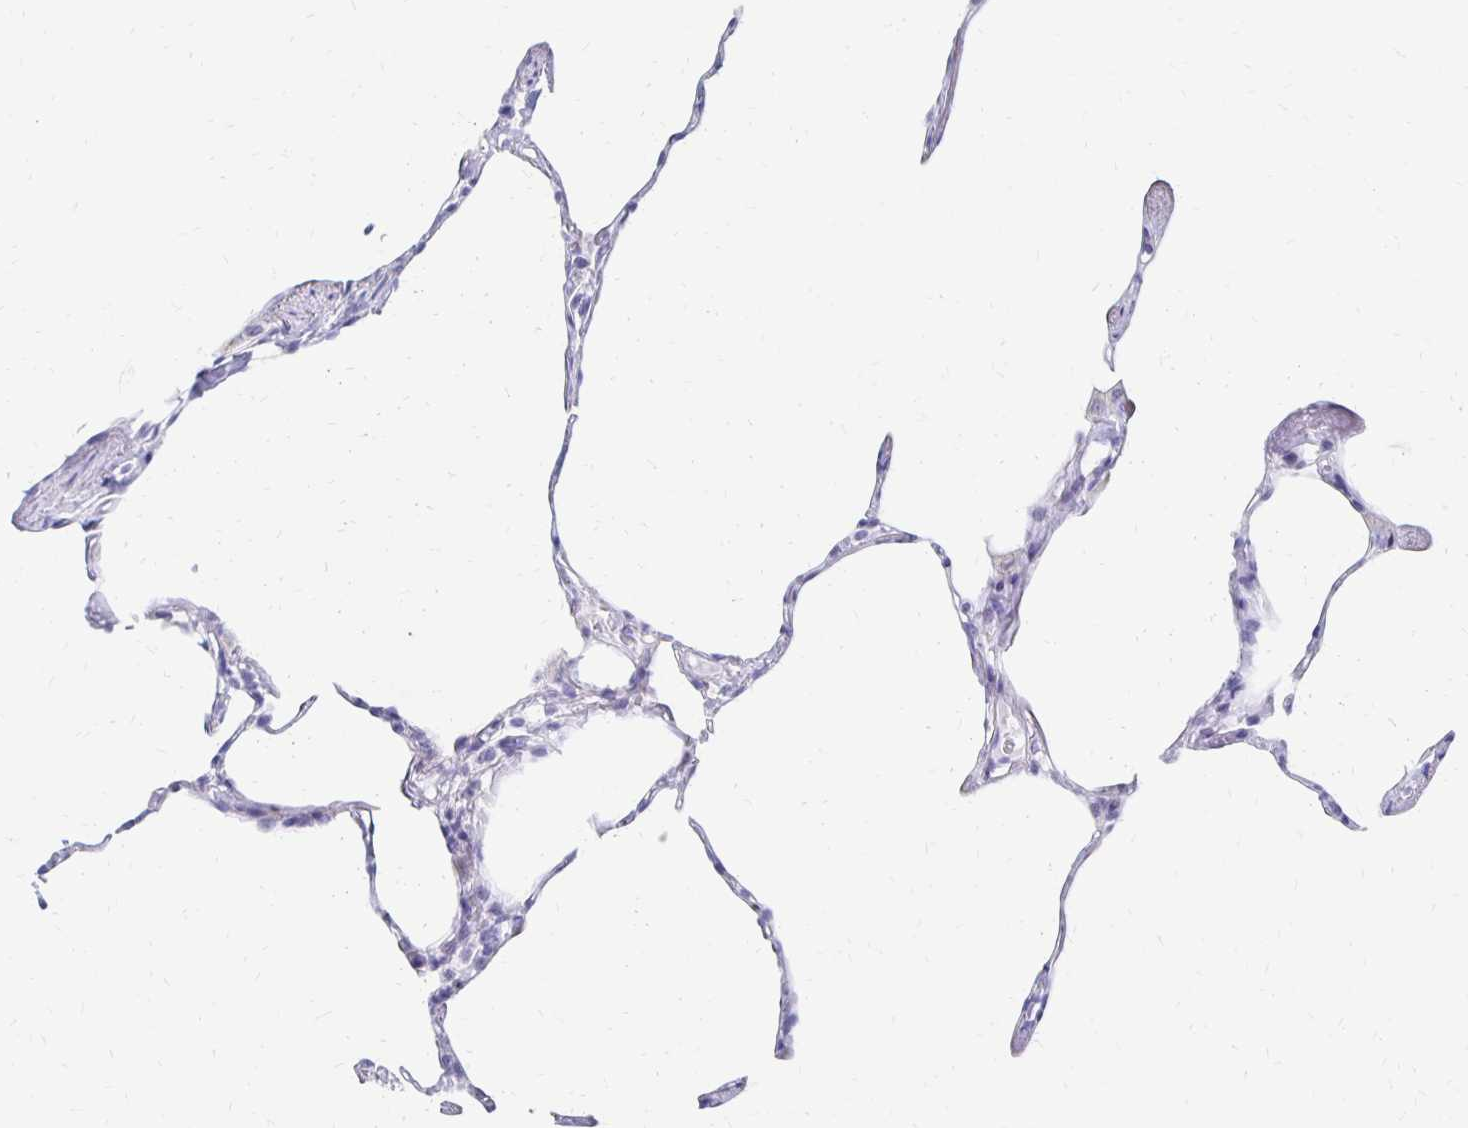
{"staining": {"intensity": "negative", "quantity": "none", "location": "none"}, "tissue": "lung", "cell_type": "Alveolar cells", "image_type": "normal", "snomed": [{"axis": "morphology", "description": "Normal tissue, NOS"}, {"axis": "topography", "description": "Lung"}], "caption": "Protein analysis of benign lung shows no significant expression in alveolar cells. (DAB immunohistochemistry (IHC) with hematoxylin counter stain).", "gene": "SYT2", "patient": {"sex": "male", "age": 65}}